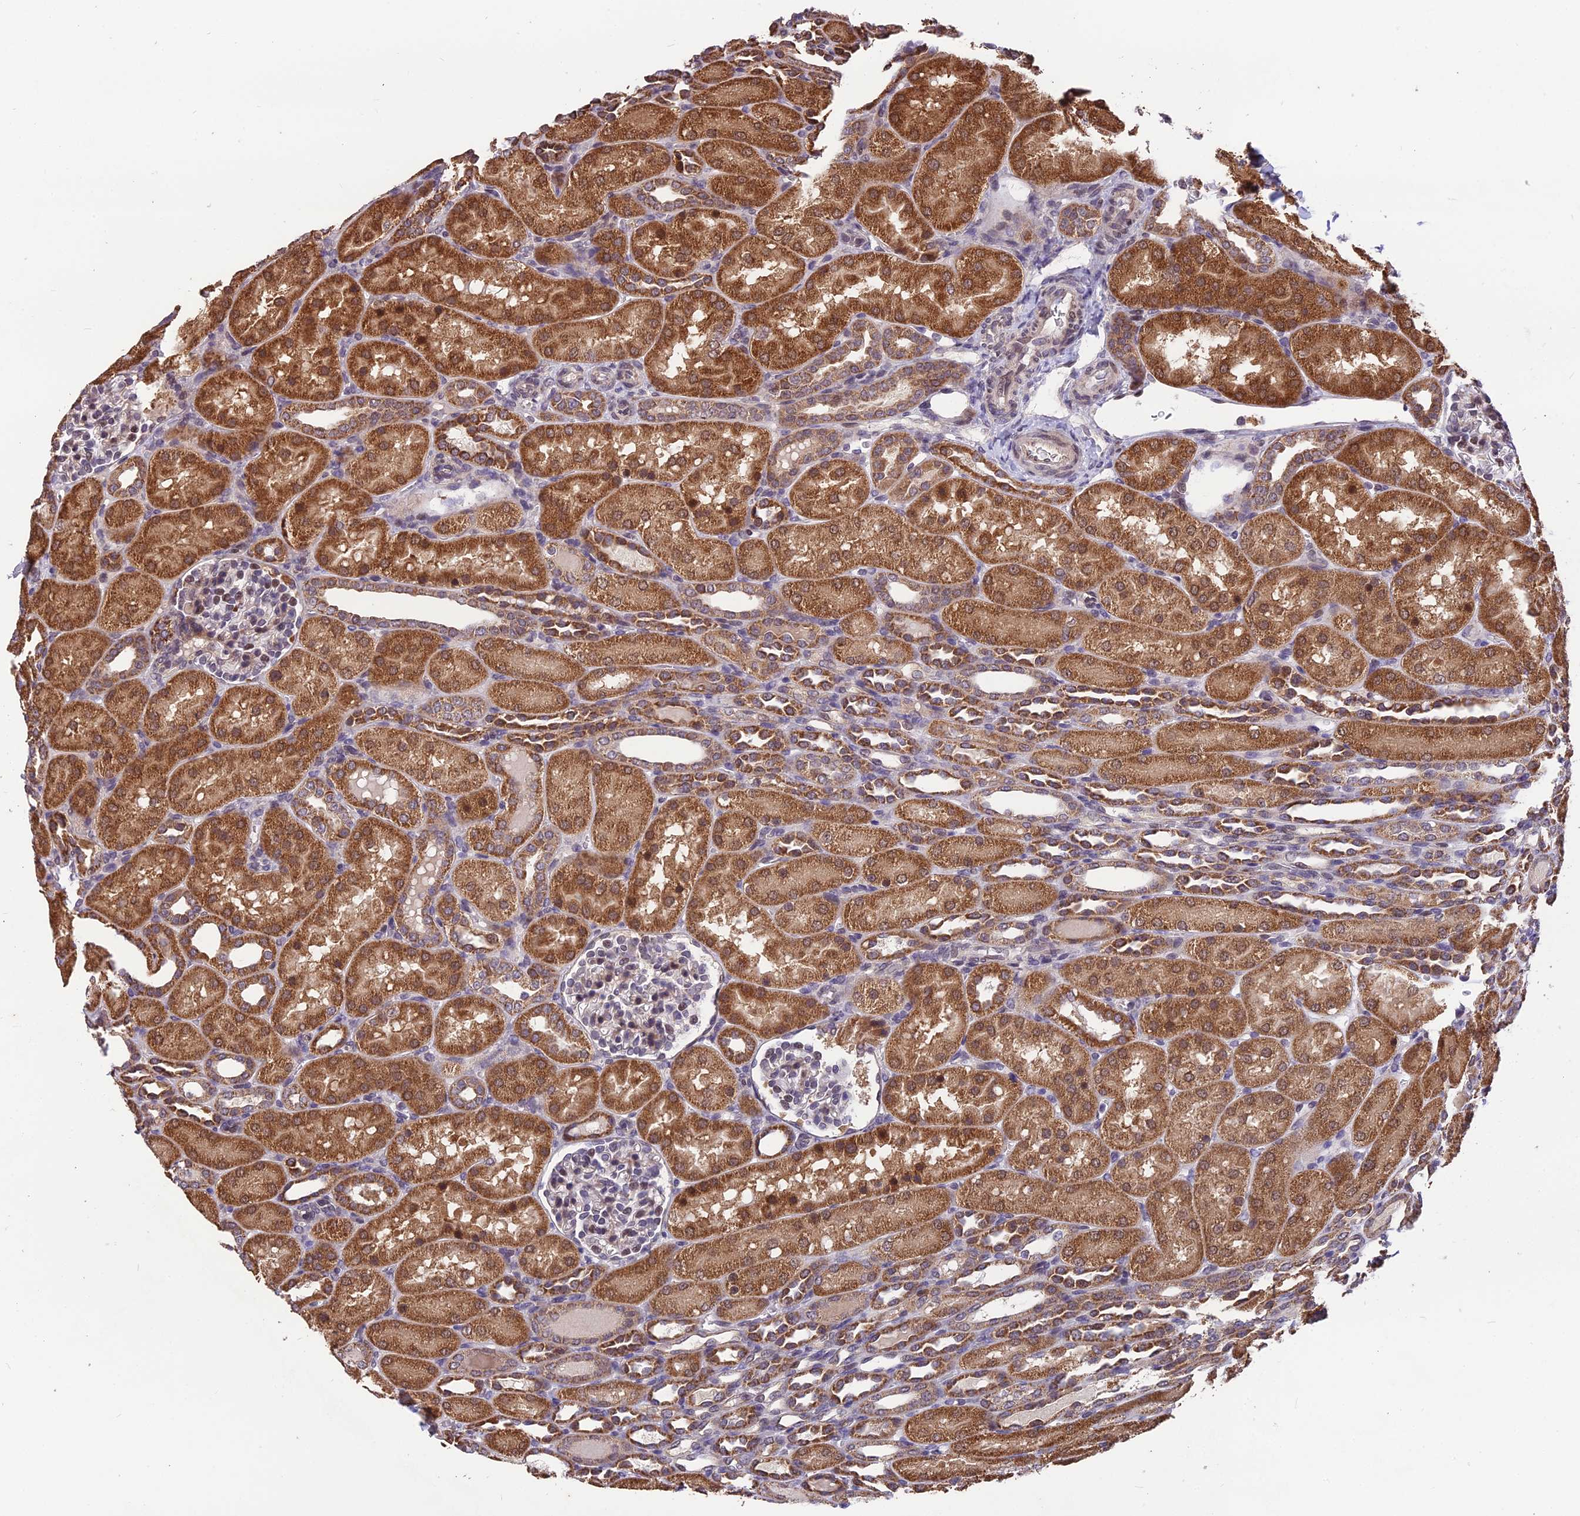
{"staining": {"intensity": "weak", "quantity": "25%-75%", "location": "nuclear"}, "tissue": "kidney", "cell_type": "Cells in glomeruli", "image_type": "normal", "snomed": [{"axis": "morphology", "description": "Normal tissue, NOS"}, {"axis": "topography", "description": "Kidney"}], "caption": "A micrograph of human kidney stained for a protein shows weak nuclear brown staining in cells in glomeruli. (brown staining indicates protein expression, while blue staining denotes nuclei).", "gene": "CYP2R1", "patient": {"sex": "male", "age": 1}}